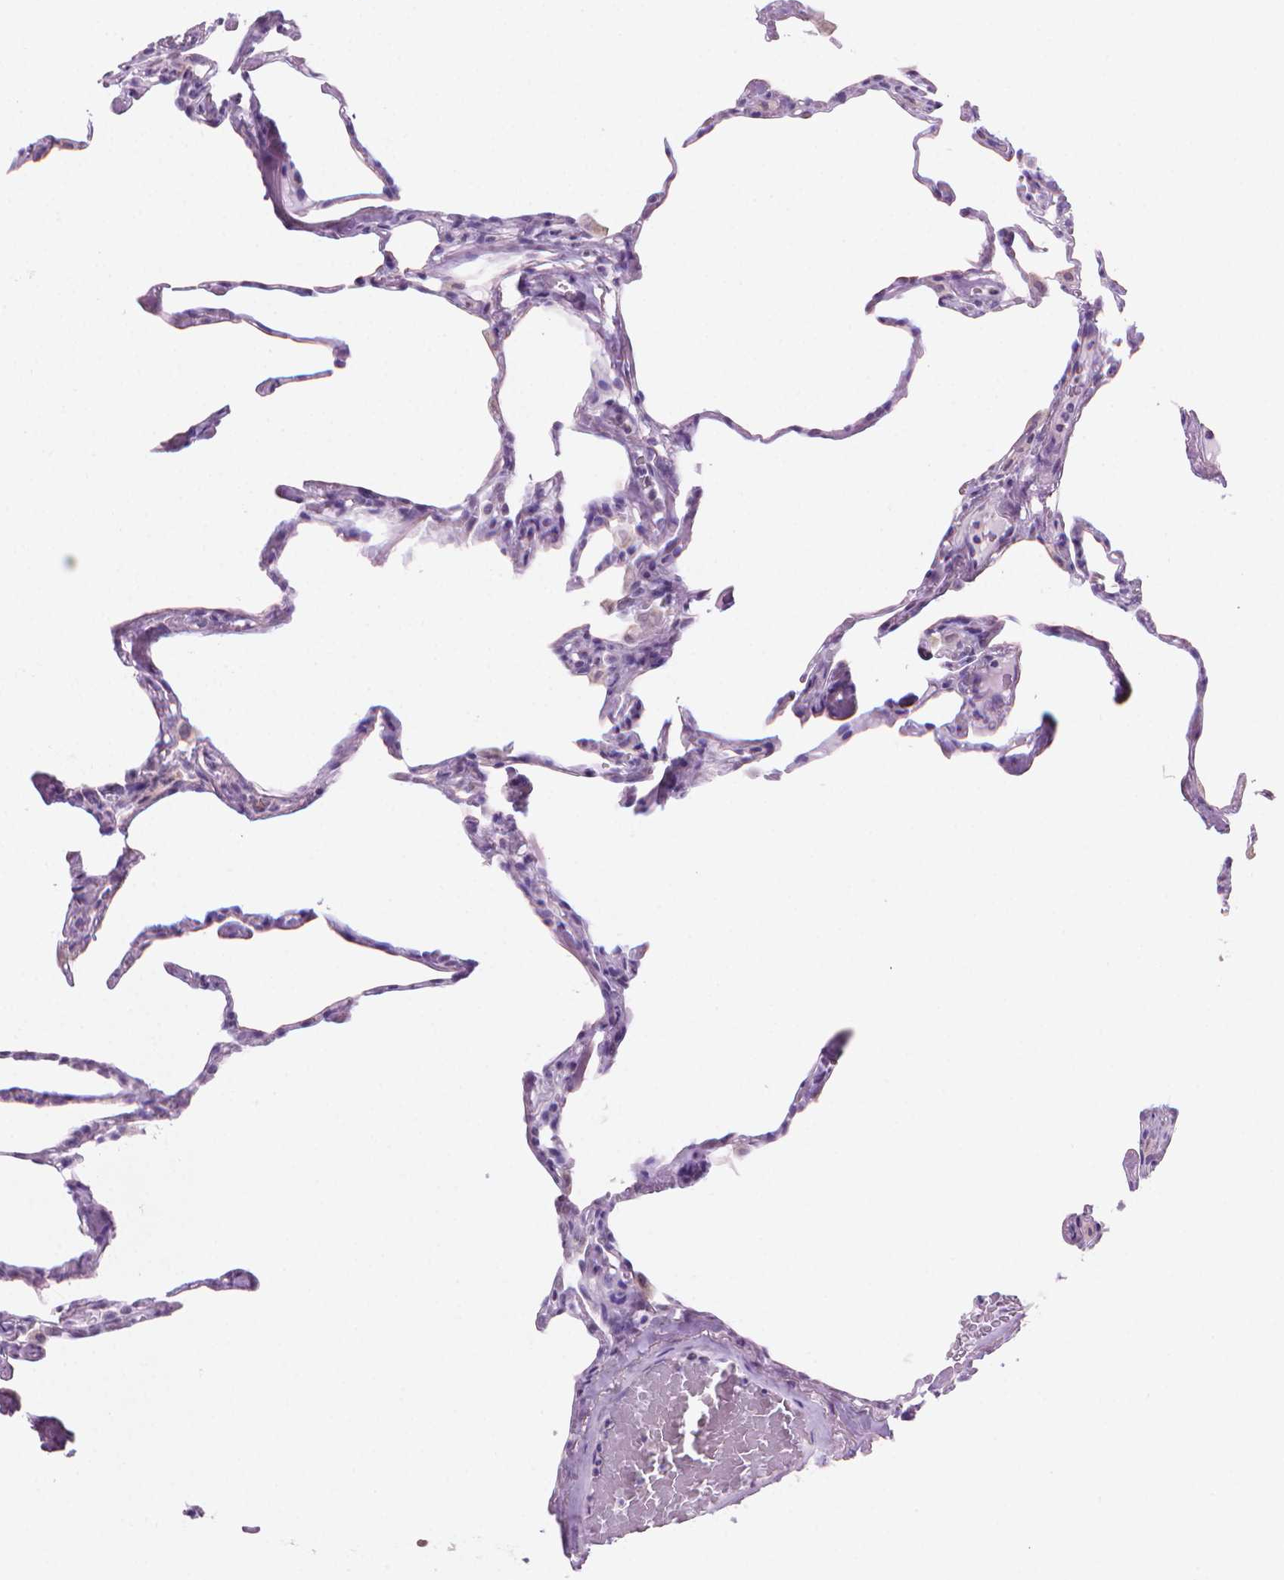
{"staining": {"intensity": "negative", "quantity": "none", "location": "none"}, "tissue": "lung", "cell_type": "Alveolar cells", "image_type": "normal", "snomed": [{"axis": "morphology", "description": "Normal tissue, NOS"}, {"axis": "topography", "description": "Lung"}], "caption": "High power microscopy micrograph of an IHC image of unremarkable lung, revealing no significant expression in alveolar cells.", "gene": "ENSG00000187186", "patient": {"sex": "male", "age": 65}}